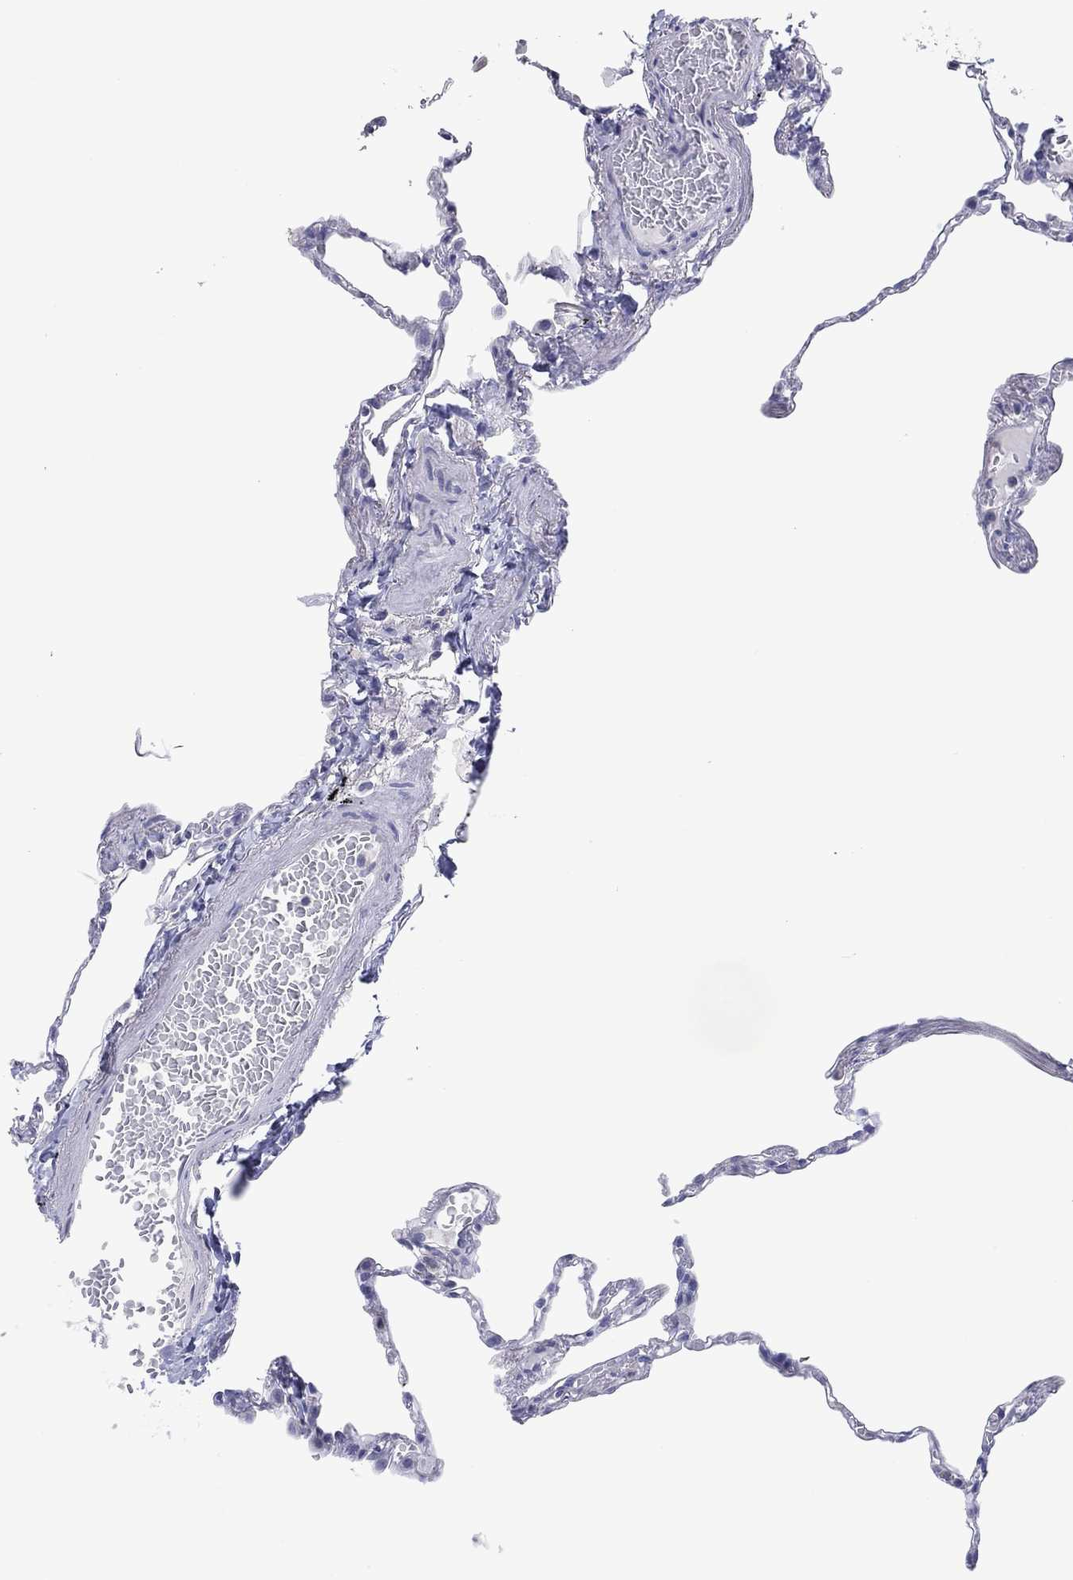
{"staining": {"intensity": "negative", "quantity": "none", "location": "none"}, "tissue": "lung", "cell_type": "Alveolar cells", "image_type": "normal", "snomed": [{"axis": "morphology", "description": "Normal tissue, NOS"}, {"axis": "topography", "description": "Lung"}], "caption": "Protein analysis of unremarkable lung demonstrates no significant staining in alveolar cells. The staining was performed using DAB (3,3'-diaminobenzidine) to visualize the protein expression in brown, while the nuclei were stained in blue with hematoxylin (Magnification: 20x).", "gene": "FER1L6", "patient": {"sex": "male", "age": 78}}